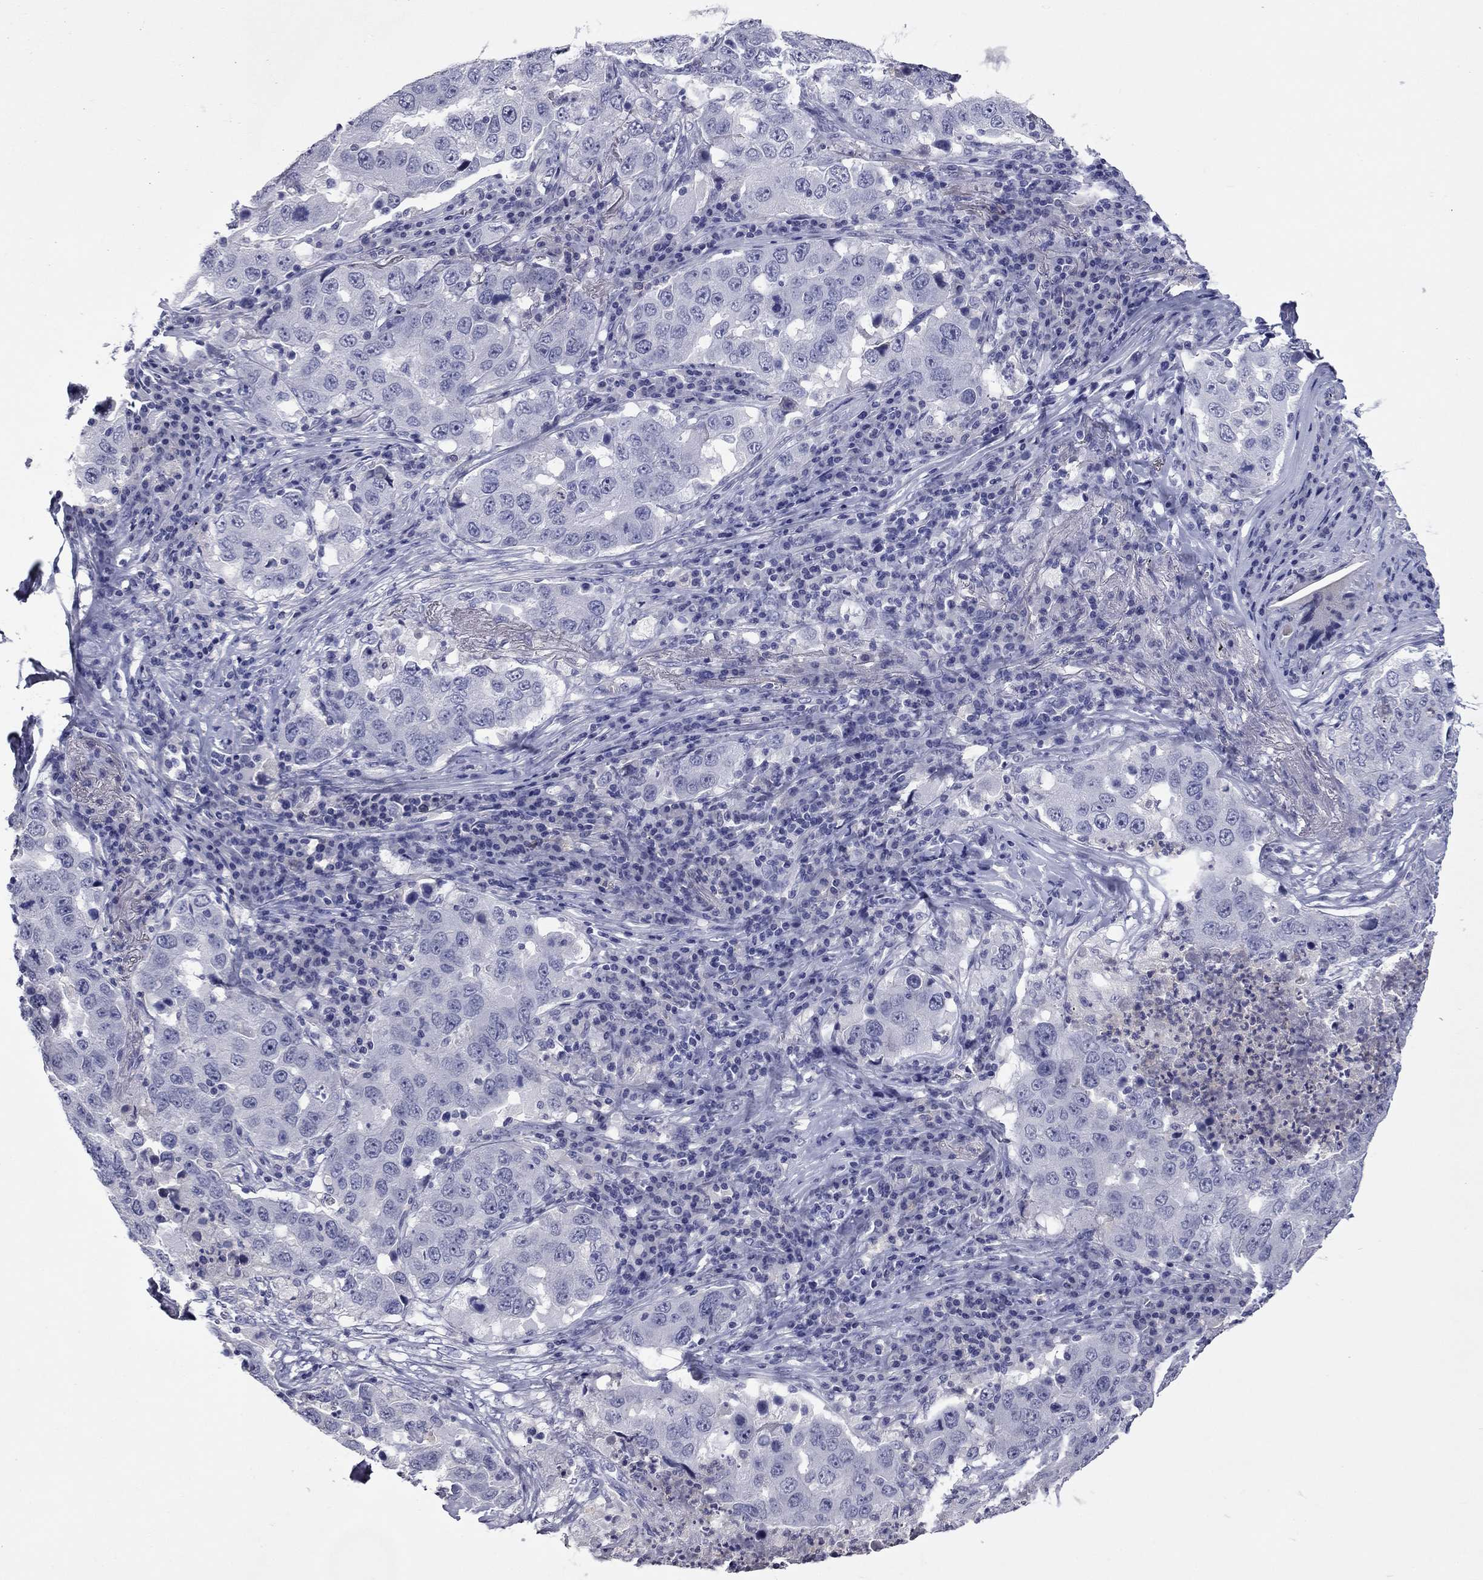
{"staining": {"intensity": "negative", "quantity": "none", "location": "none"}, "tissue": "lung cancer", "cell_type": "Tumor cells", "image_type": "cancer", "snomed": [{"axis": "morphology", "description": "Adenocarcinoma, NOS"}, {"axis": "topography", "description": "Lung"}], "caption": "IHC image of neoplastic tissue: lung adenocarcinoma stained with DAB (3,3'-diaminobenzidine) demonstrates no significant protein positivity in tumor cells. The staining was performed using DAB to visualize the protein expression in brown, while the nuclei were stained in blue with hematoxylin (Magnification: 20x).", "gene": "CFAP119", "patient": {"sex": "male", "age": 73}}